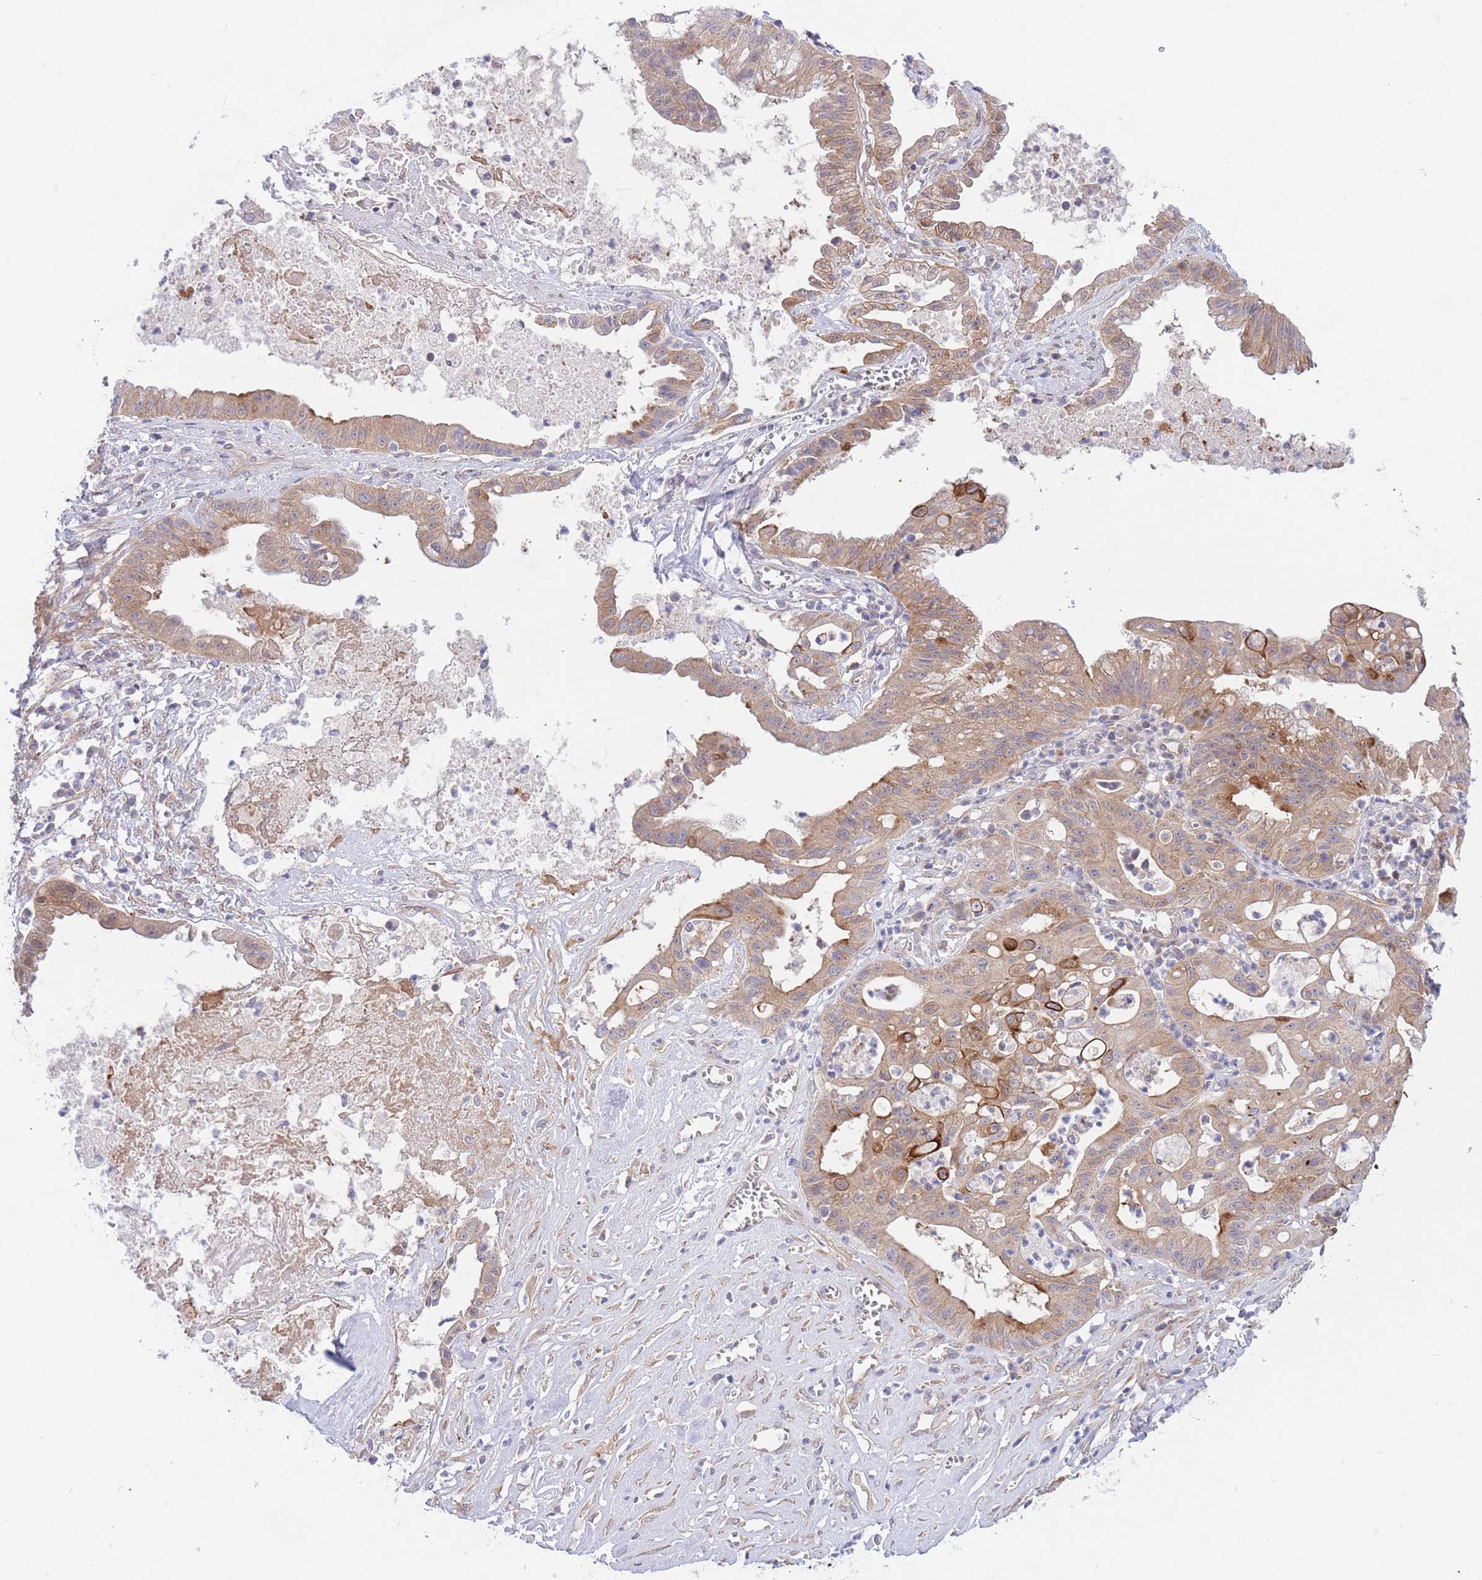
{"staining": {"intensity": "moderate", "quantity": ">75%", "location": "cytoplasmic/membranous"}, "tissue": "ovarian cancer", "cell_type": "Tumor cells", "image_type": "cancer", "snomed": [{"axis": "morphology", "description": "Cystadenocarcinoma, mucinous, NOS"}, {"axis": "topography", "description": "Ovary"}], "caption": "Tumor cells exhibit medium levels of moderate cytoplasmic/membranous positivity in approximately >75% of cells in ovarian cancer (mucinous cystadenocarcinoma).", "gene": "CHAC1", "patient": {"sex": "female", "age": 70}}